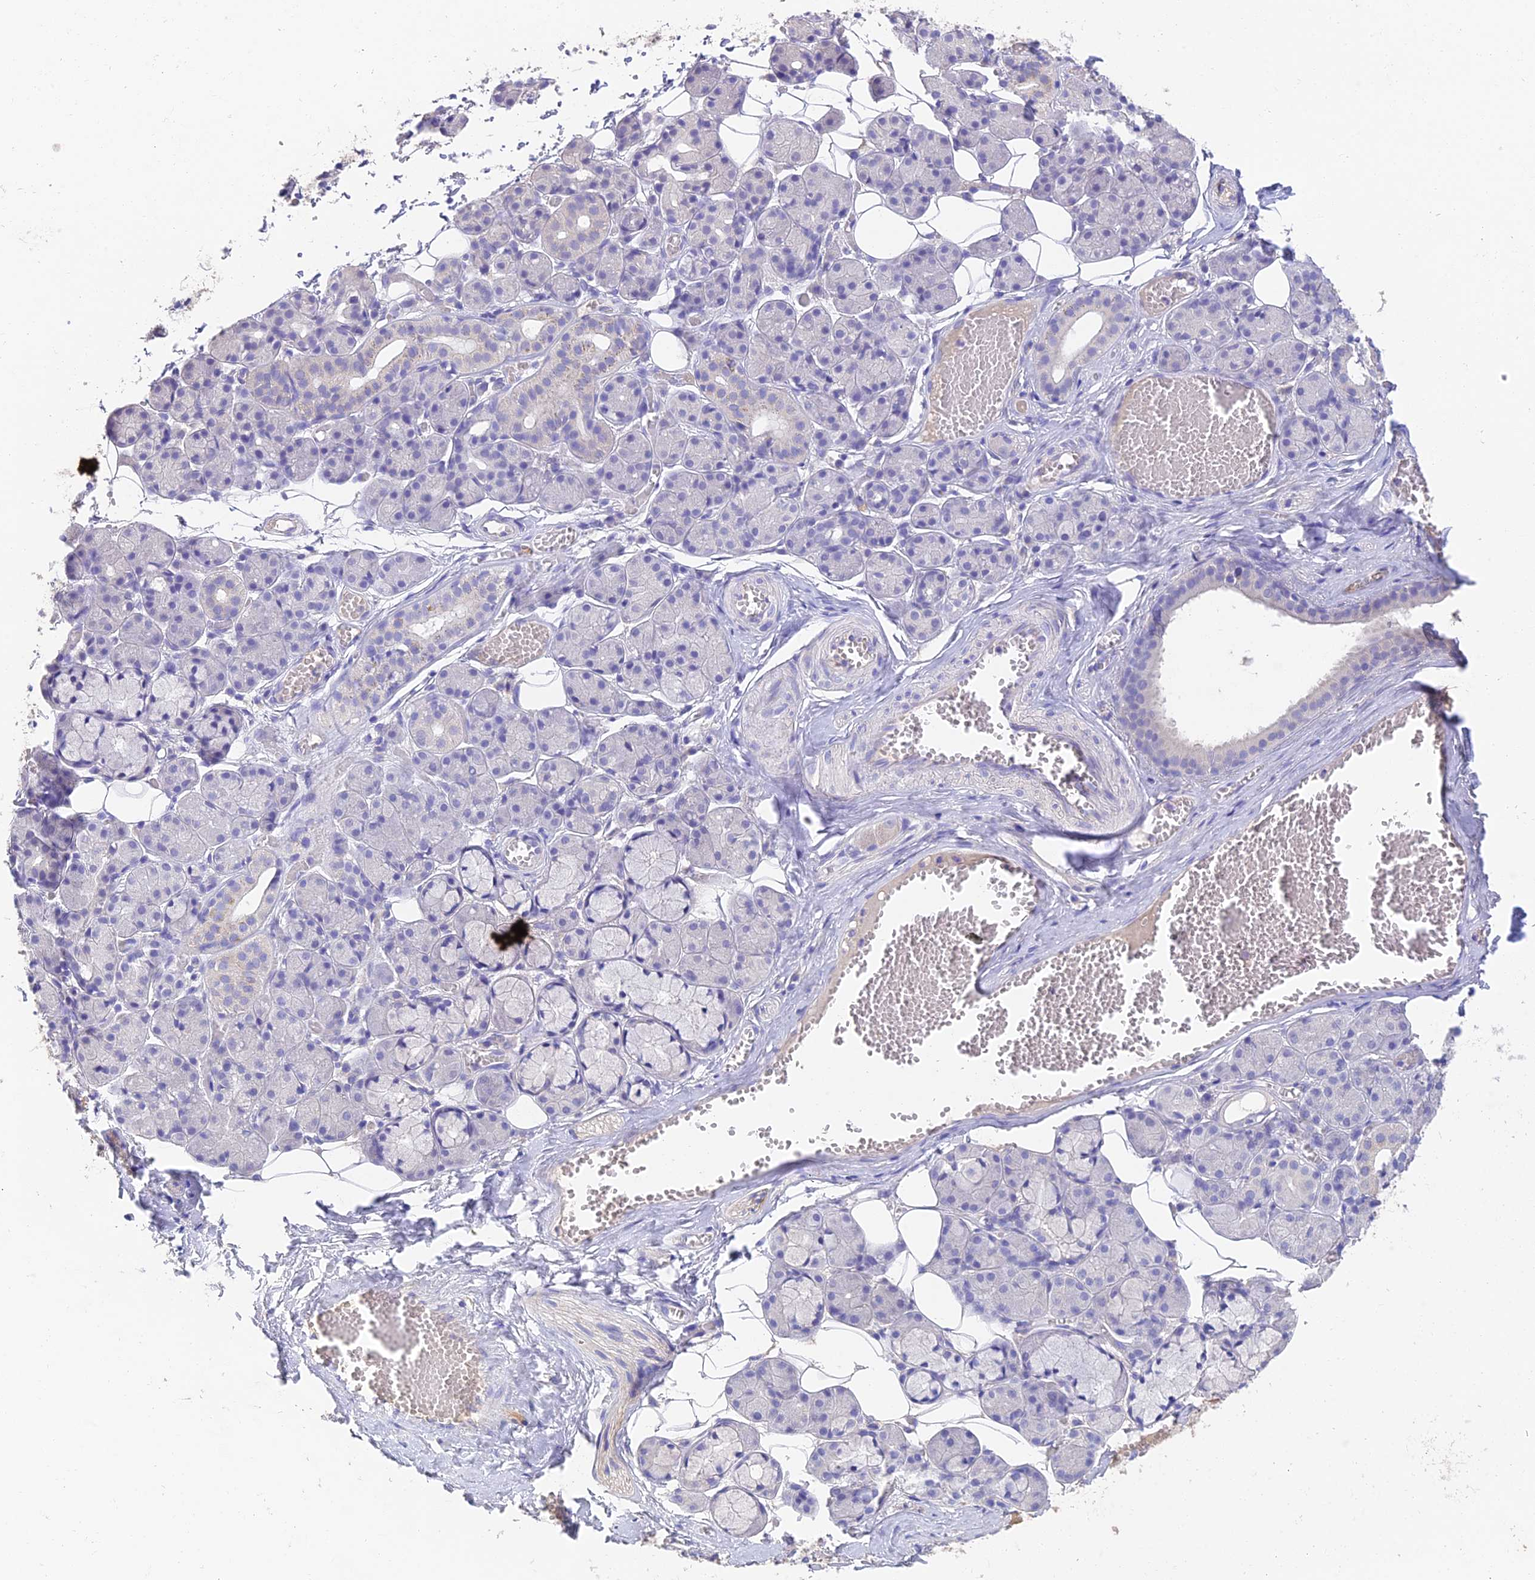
{"staining": {"intensity": "negative", "quantity": "none", "location": "none"}, "tissue": "salivary gland", "cell_type": "Glandular cells", "image_type": "normal", "snomed": [{"axis": "morphology", "description": "Normal tissue, NOS"}, {"axis": "topography", "description": "Salivary gland"}], "caption": "Immunohistochemistry (IHC) image of unremarkable salivary gland: human salivary gland stained with DAB exhibits no significant protein expression in glandular cells.", "gene": "ADAMTS13", "patient": {"sex": "male", "age": 63}}